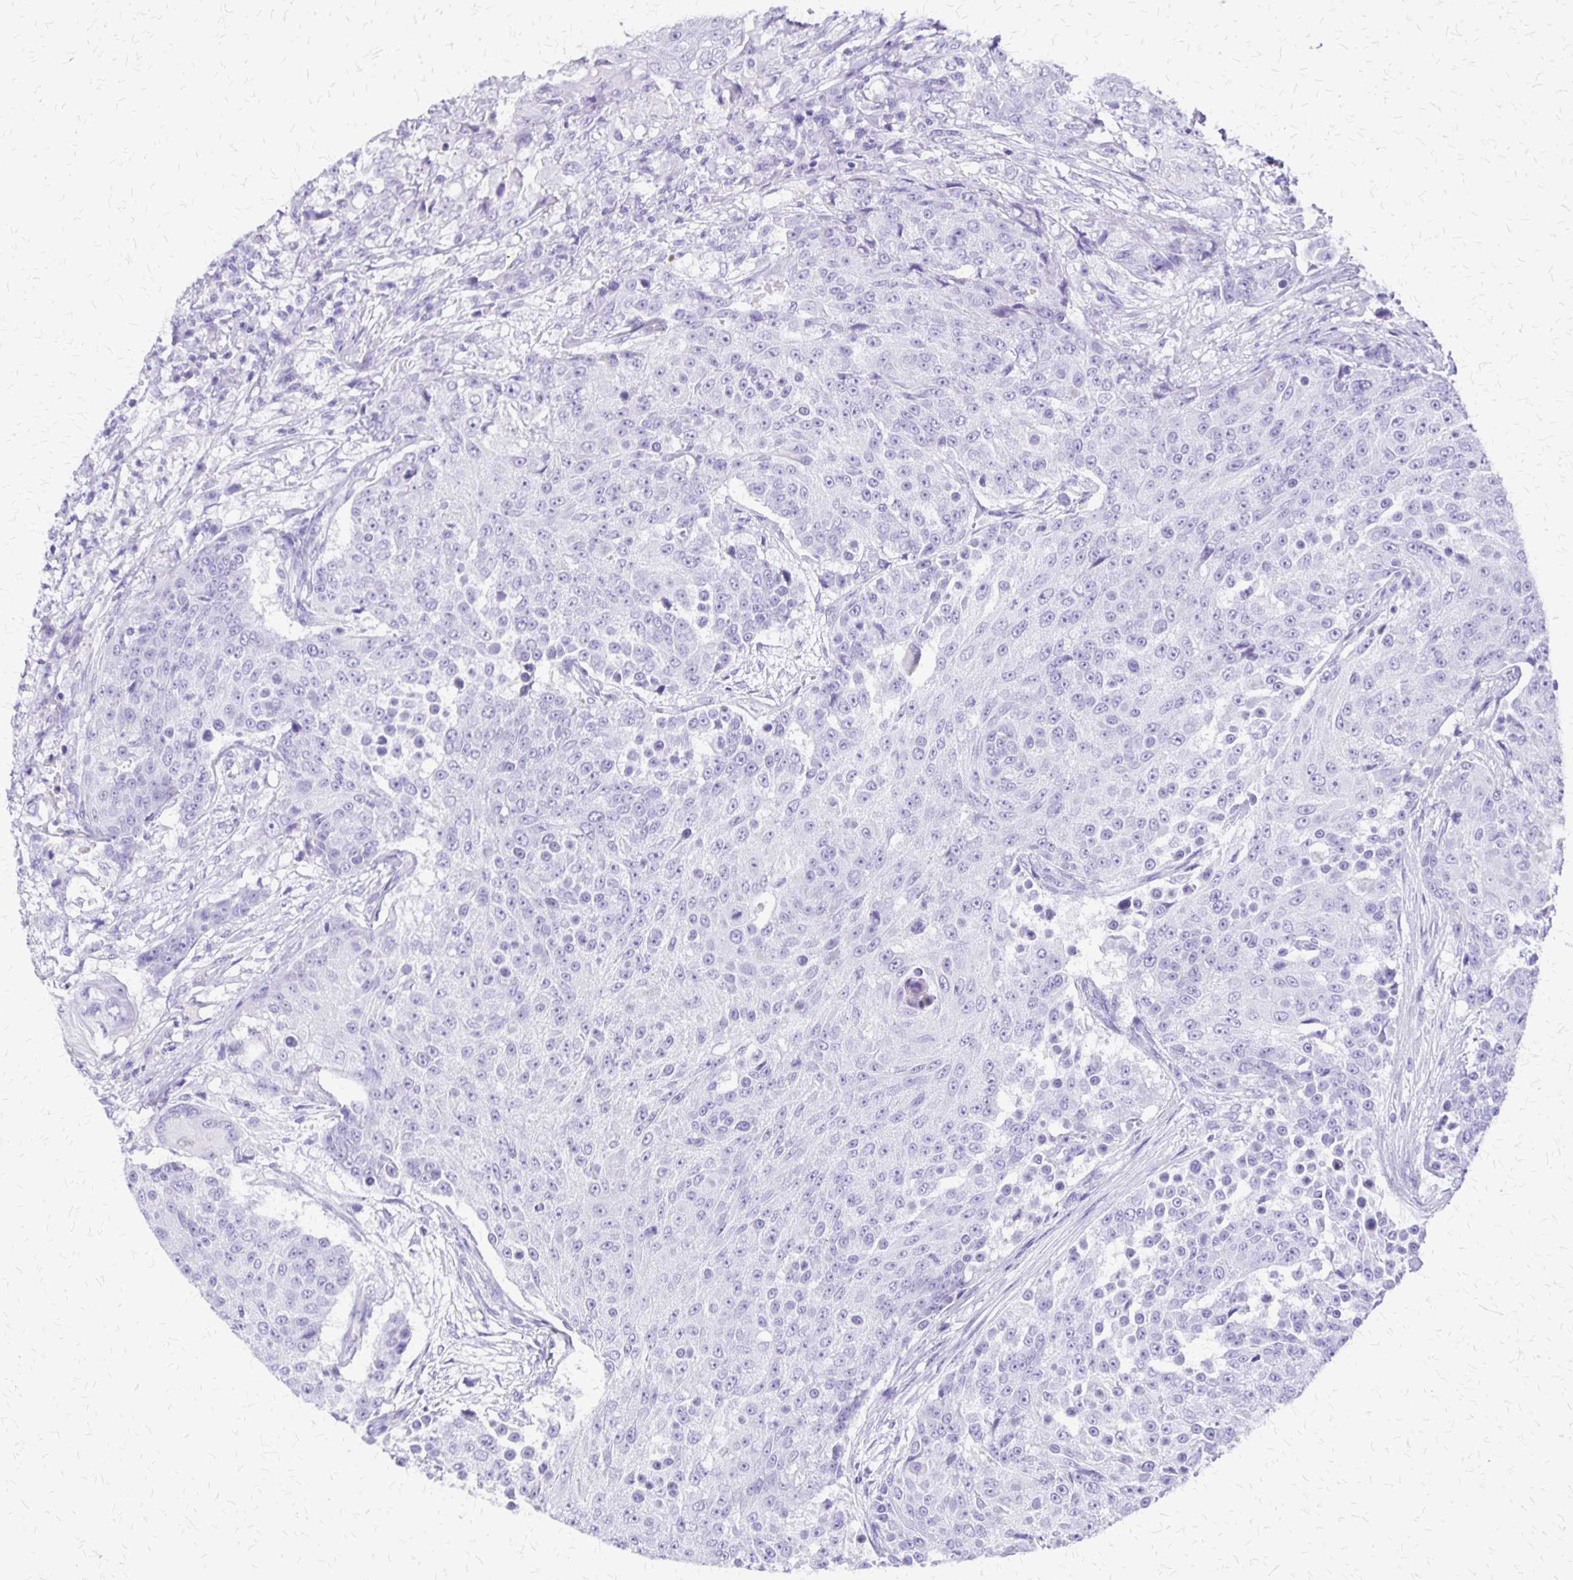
{"staining": {"intensity": "negative", "quantity": "none", "location": "none"}, "tissue": "urothelial cancer", "cell_type": "Tumor cells", "image_type": "cancer", "snomed": [{"axis": "morphology", "description": "Urothelial carcinoma, High grade"}, {"axis": "topography", "description": "Urinary bladder"}], "caption": "An immunohistochemistry photomicrograph of urothelial cancer is shown. There is no staining in tumor cells of urothelial cancer. The staining was performed using DAB to visualize the protein expression in brown, while the nuclei were stained in blue with hematoxylin (Magnification: 20x).", "gene": "SLC13A2", "patient": {"sex": "female", "age": 63}}